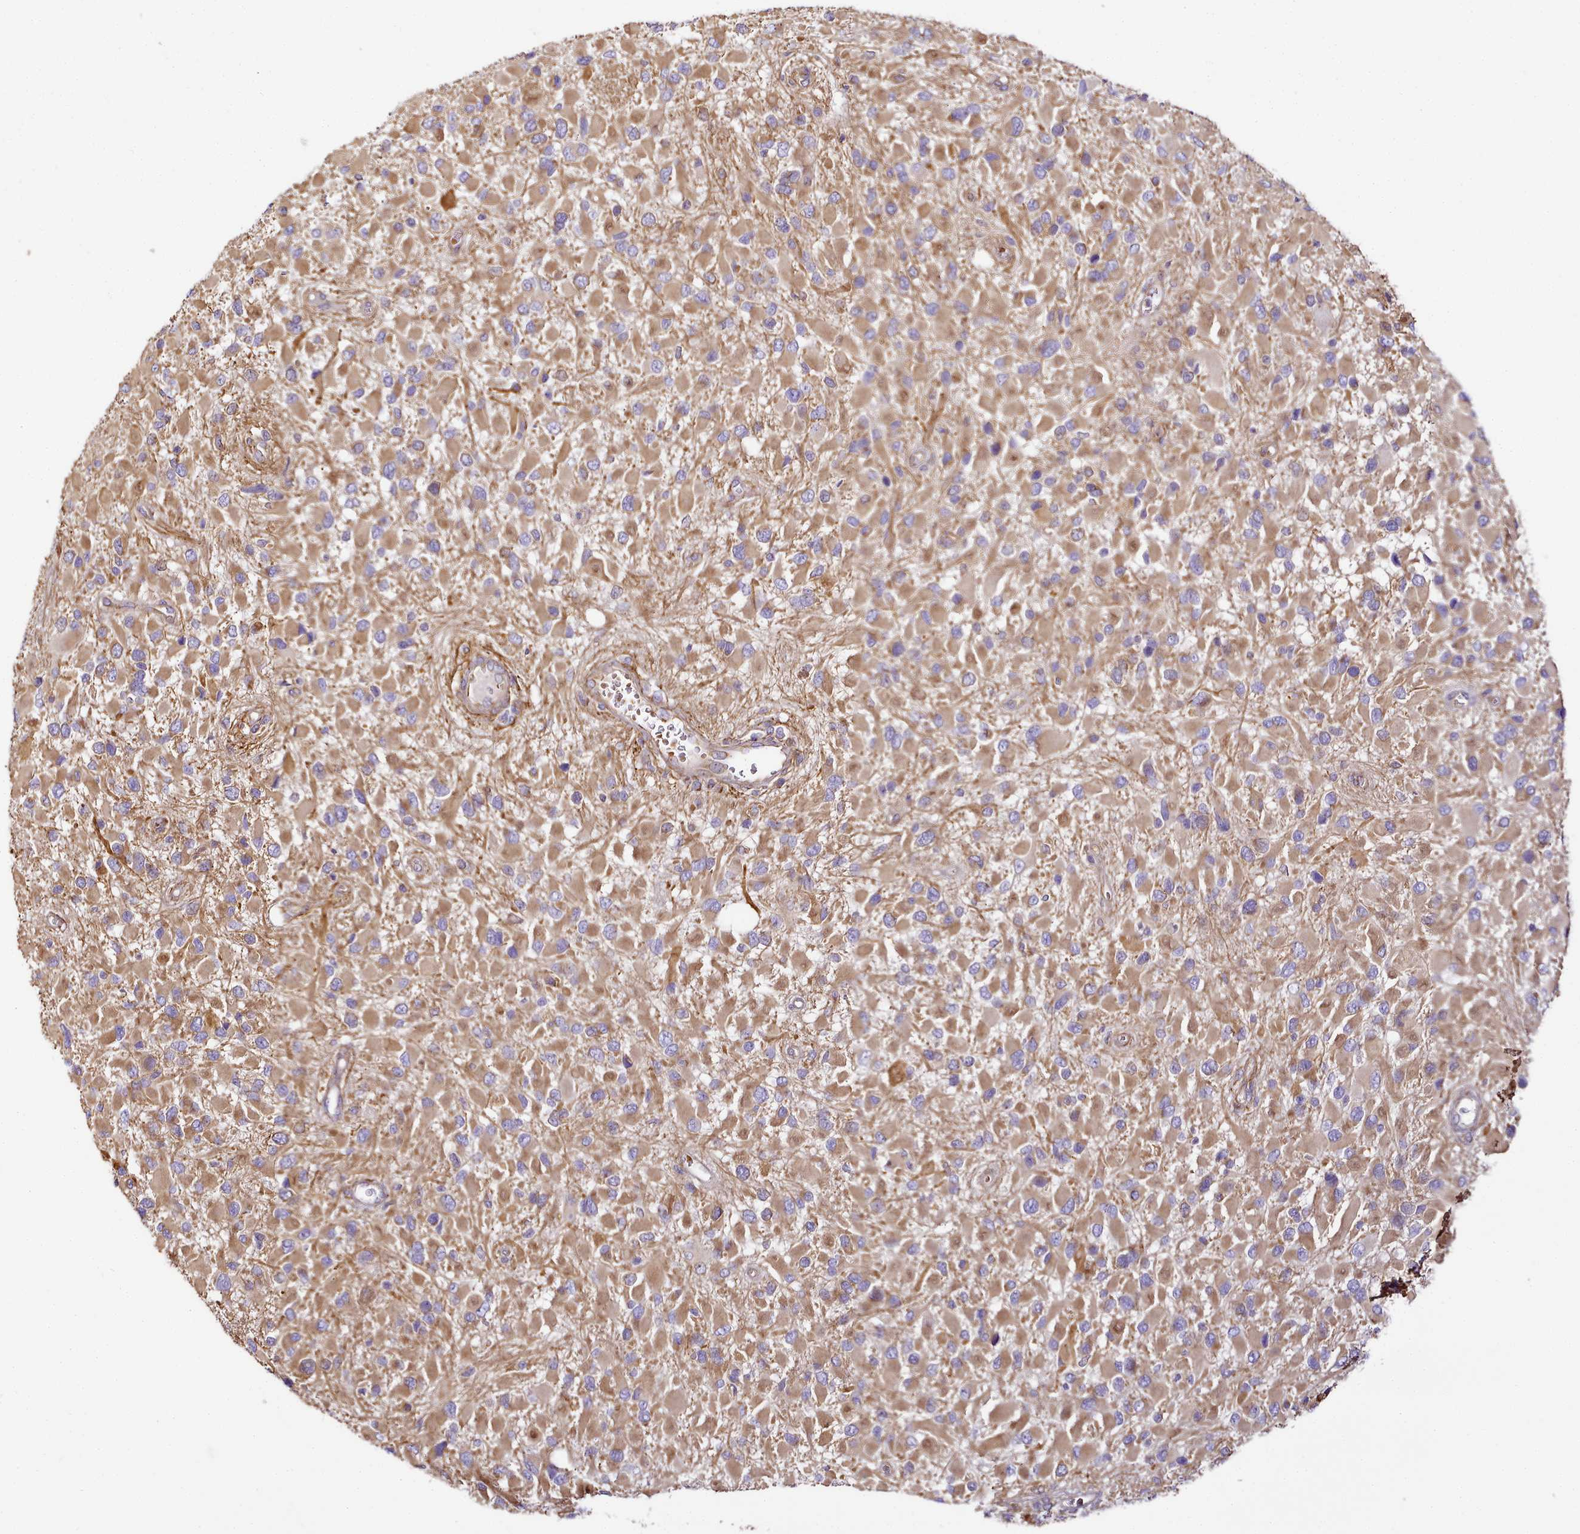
{"staining": {"intensity": "moderate", "quantity": ">75%", "location": "cytoplasmic/membranous"}, "tissue": "glioma", "cell_type": "Tumor cells", "image_type": "cancer", "snomed": [{"axis": "morphology", "description": "Glioma, malignant, High grade"}, {"axis": "topography", "description": "Brain"}], "caption": "Tumor cells demonstrate medium levels of moderate cytoplasmic/membranous staining in approximately >75% of cells in human glioma.", "gene": "NBPF1", "patient": {"sex": "male", "age": 53}}